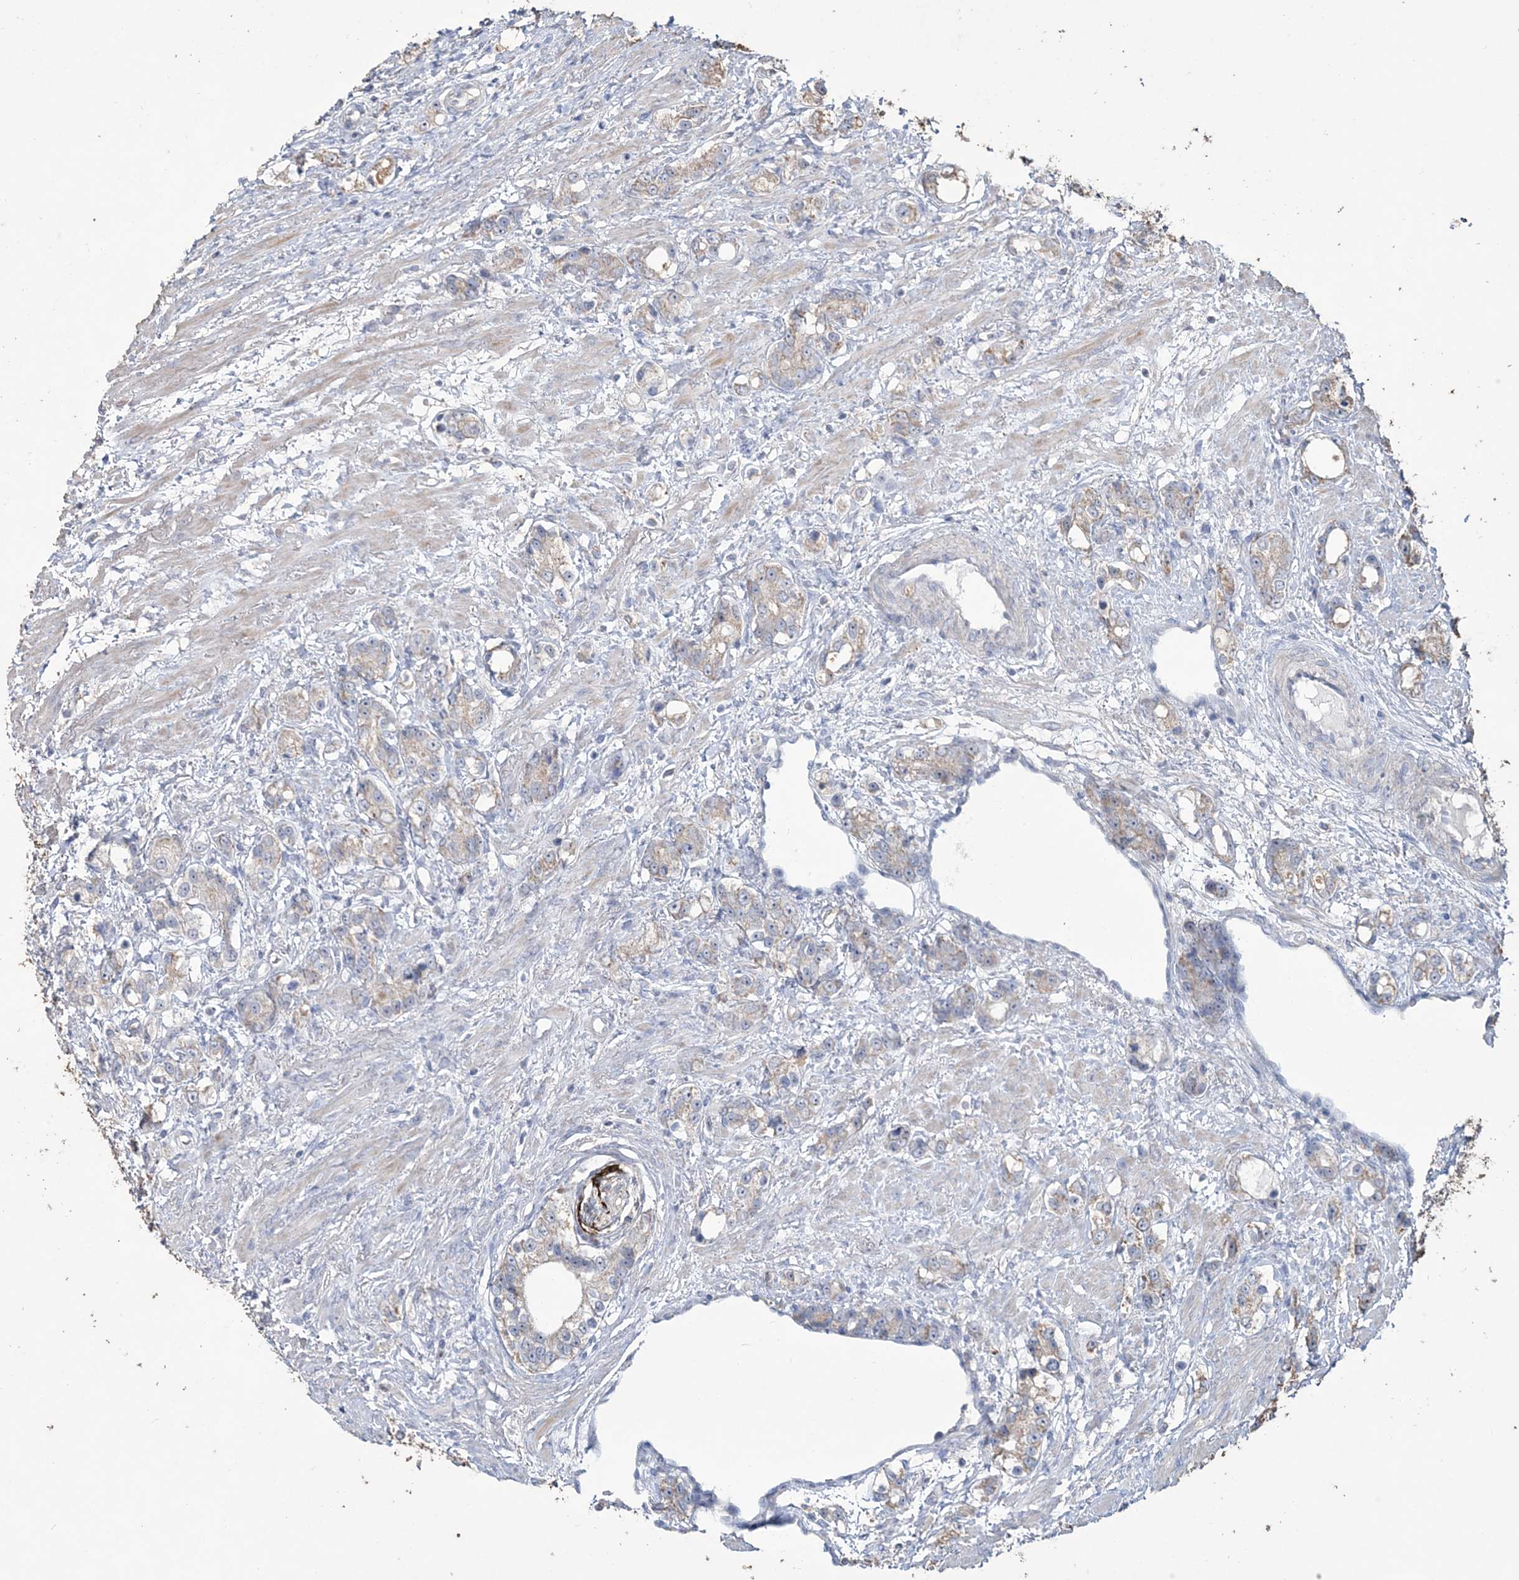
{"staining": {"intensity": "weak", "quantity": "25%-75%", "location": "cytoplasmic/membranous"}, "tissue": "prostate cancer", "cell_type": "Tumor cells", "image_type": "cancer", "snomed": [{"axis": "morphology", "description": "Adenocarcinoma, High grade"}, {"axis": "topography", "description": "Prostate"}], "caption": "This image shows IHC staining of high-grade adenocarcinoma (prostate), with low weak cytoplasmic/membranous staining in approximately 25%-75% of tumor cells.", "gene": "SFMBT2", "patient": {"sex": "male", "age": 63}}